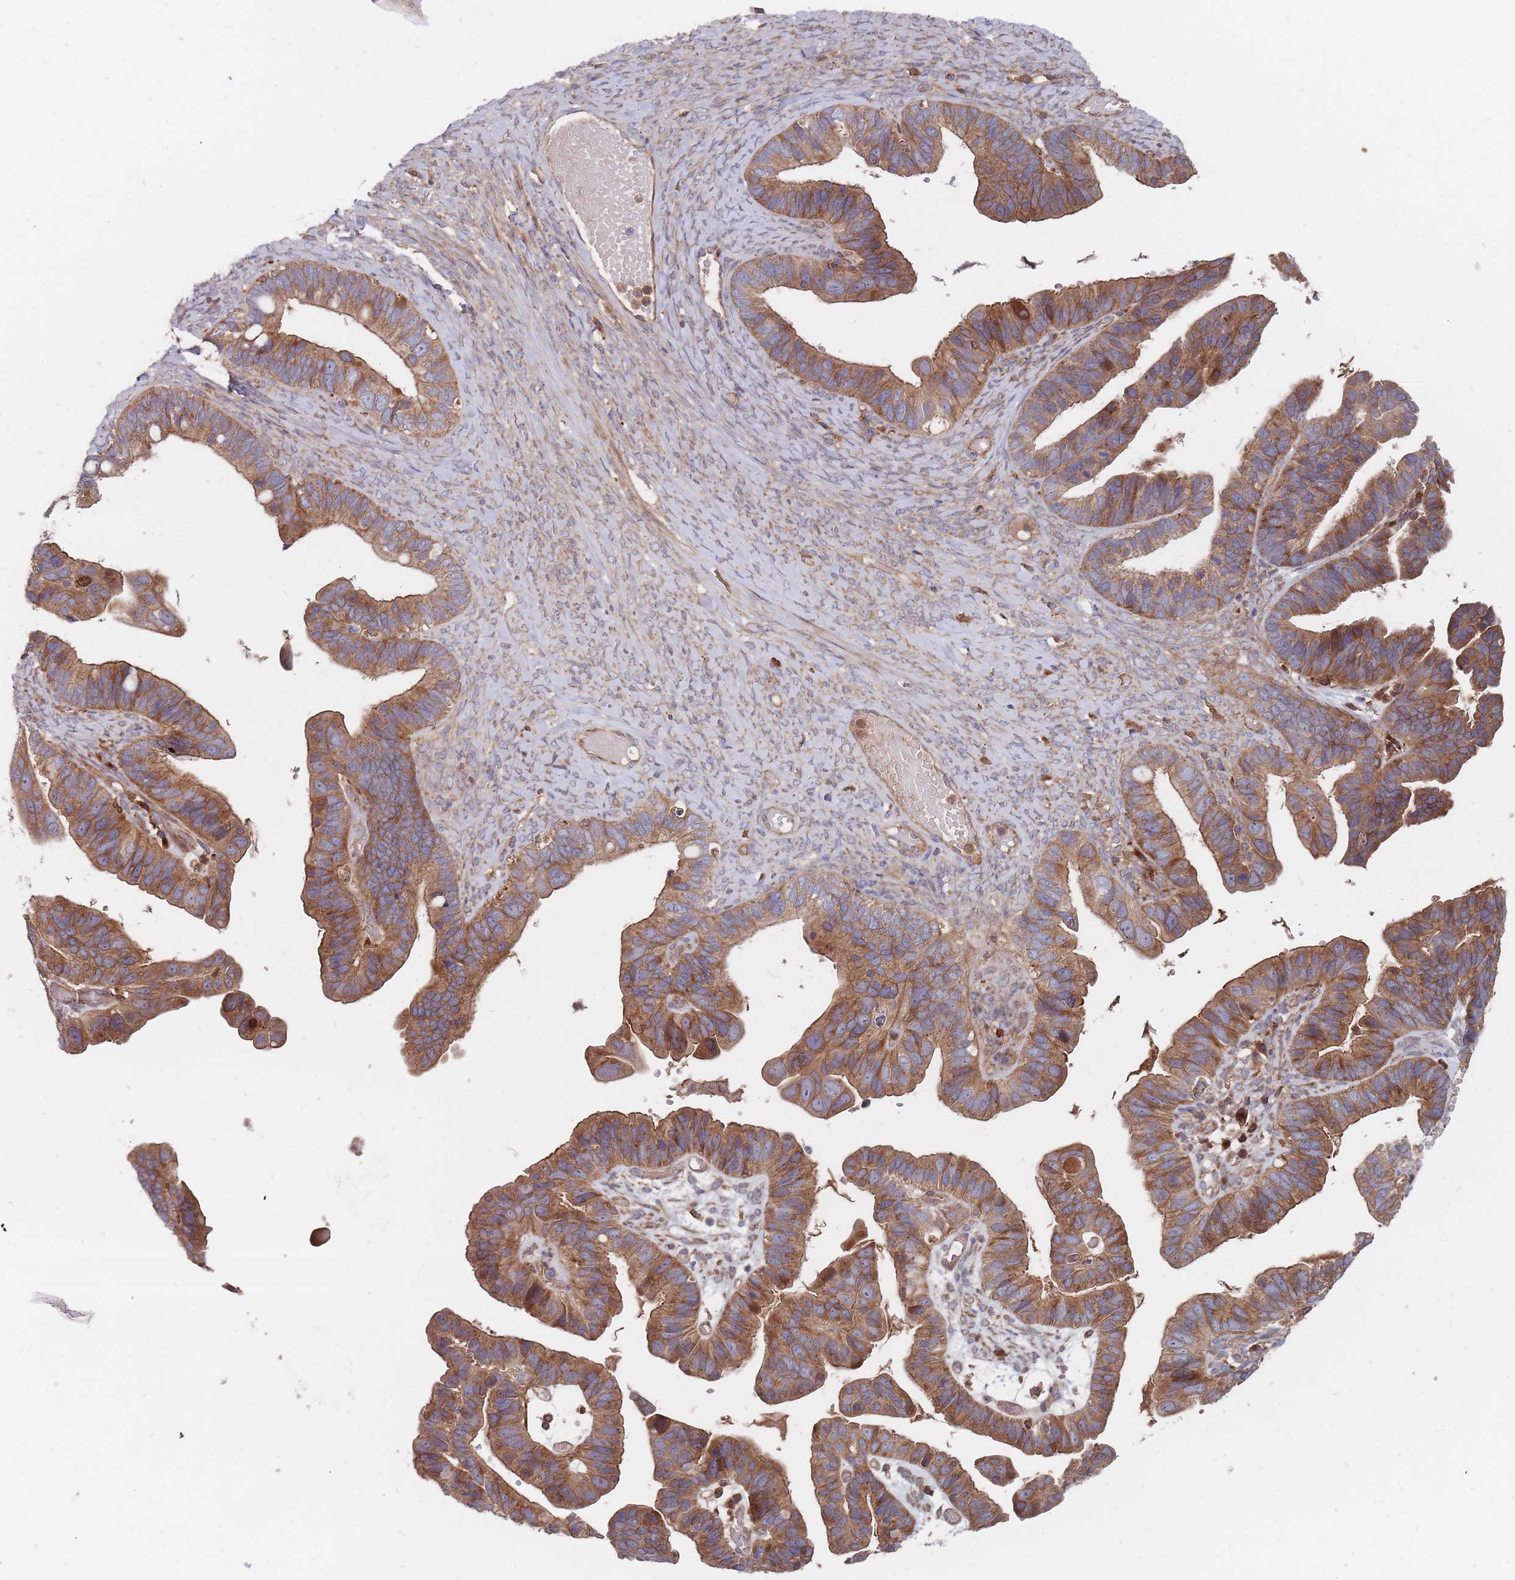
{"staining": {"intensity": "moderate", "quantity": ">75%", "location": "cytoplasmic/membranous"}, "tissue": "ovarian cancer", "cell_type": "Tumor cells", "image_type": "cancer", "snomed": [{"axis": "morphology", "description": "Cystadenocarcinoma, serous, NOS"}, {"axis": "topography", "description": "Ovary"}], "caption": "Serous cystadenocarcinoma (ovarian) was stained to show a protein in brown. There is medium levels of moderate cytoplasmic/membranous positivity in about >75% of tumor cells.", "gene": "THSD7B", "patient": {"sex": "female", "age": 56}}